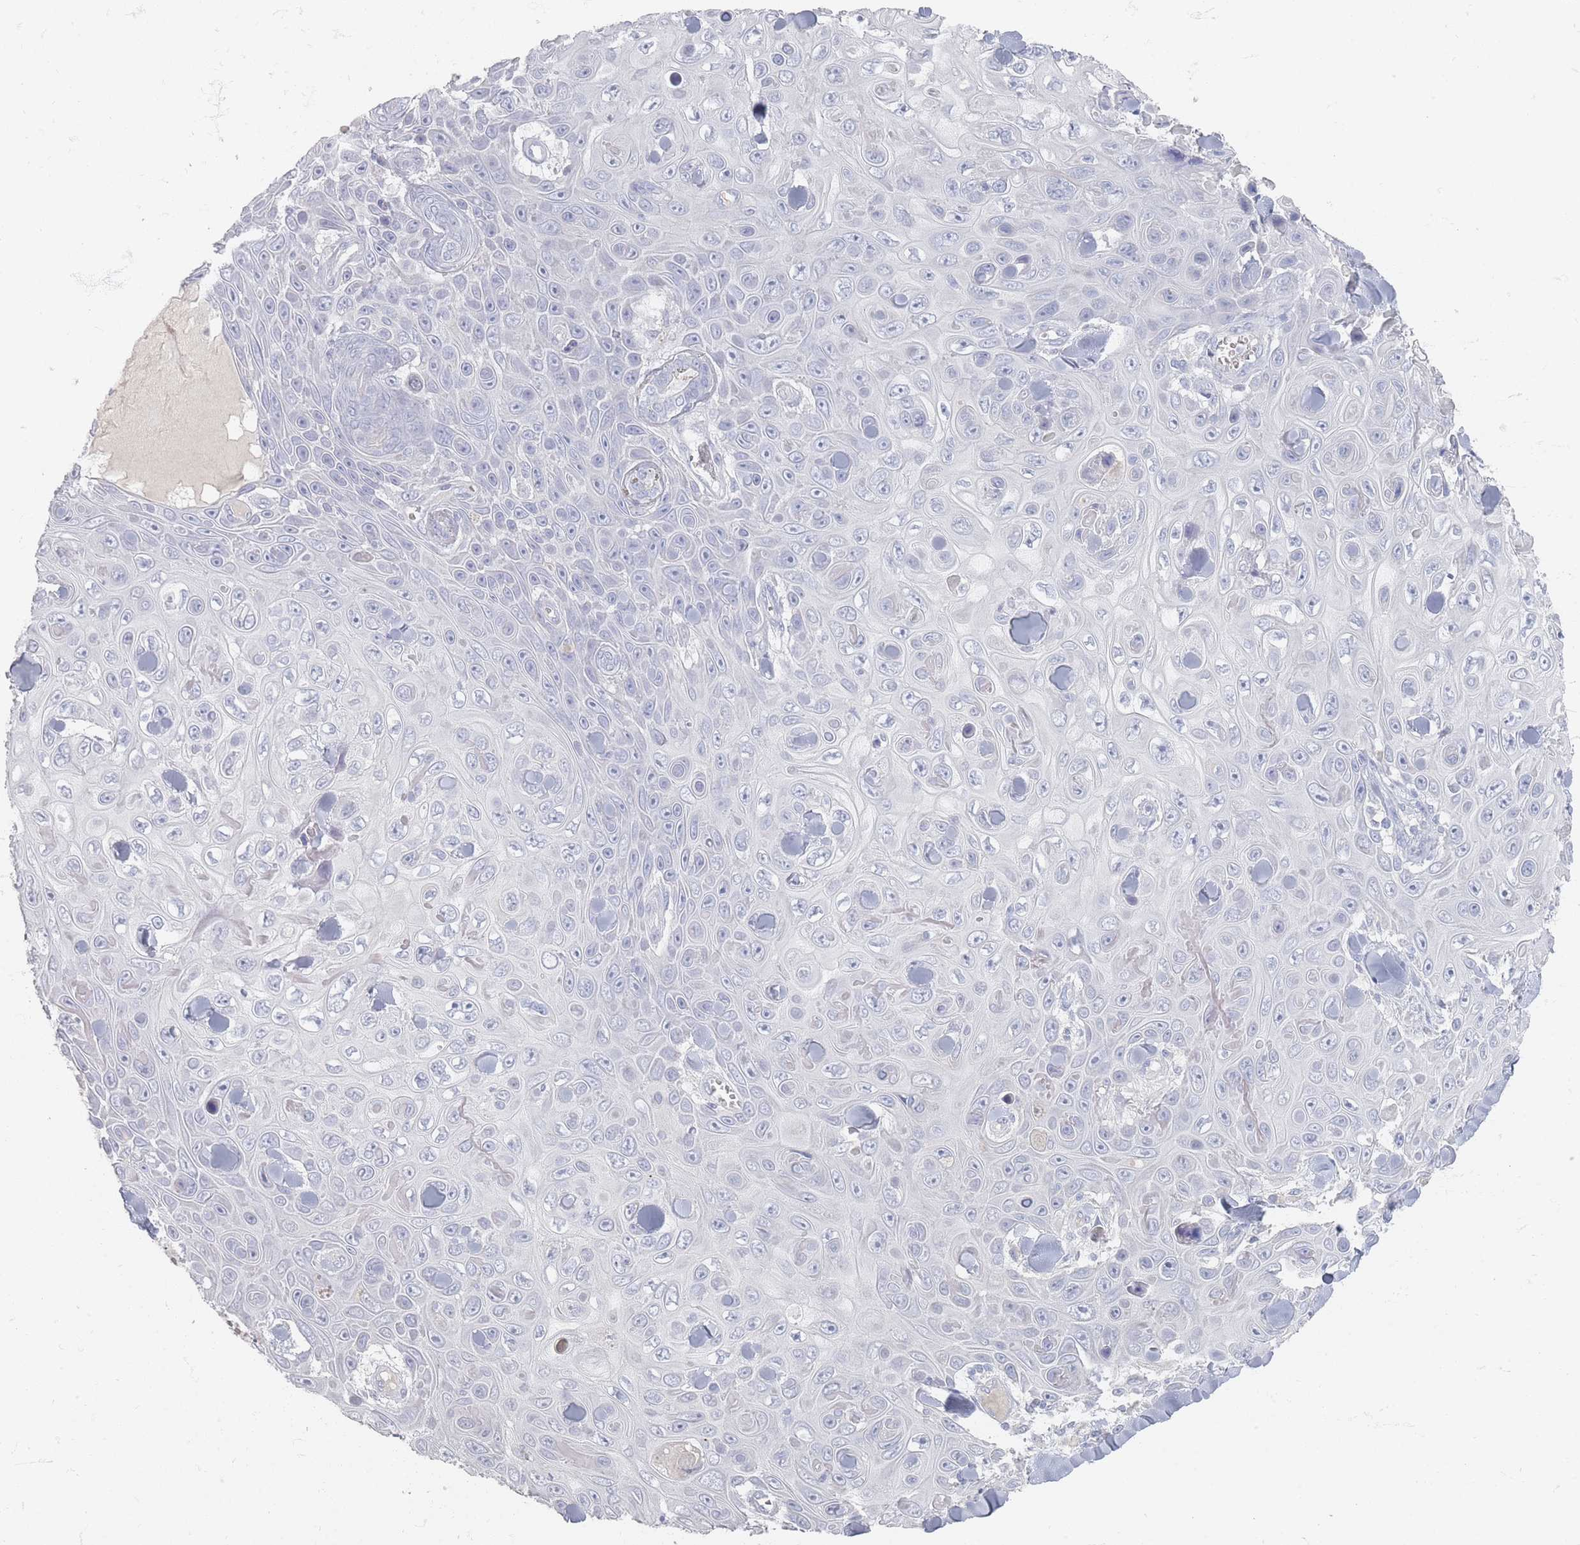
{"staining": {"intensity": "negative", "quantity": "none", "location": "none"}, "tissue": "skin cancer", "cell_type": "Tumor cells", "image_type": "cancer", "snomed": [{"axis": "morphology", "description": "Squamous cell carcinoma, NOS"}, {"axis": "topography", "description": "Skin"}], "caption": "Immunohistochemical staining of skin cancer (squamous cell carcinoma) reveals no significant expression in tumor cells. (DAB IHC visualized using brightfield microscopy, high magnification).", "gene": "HELZ2", "patient": {"sex": "male", "age": 82}}